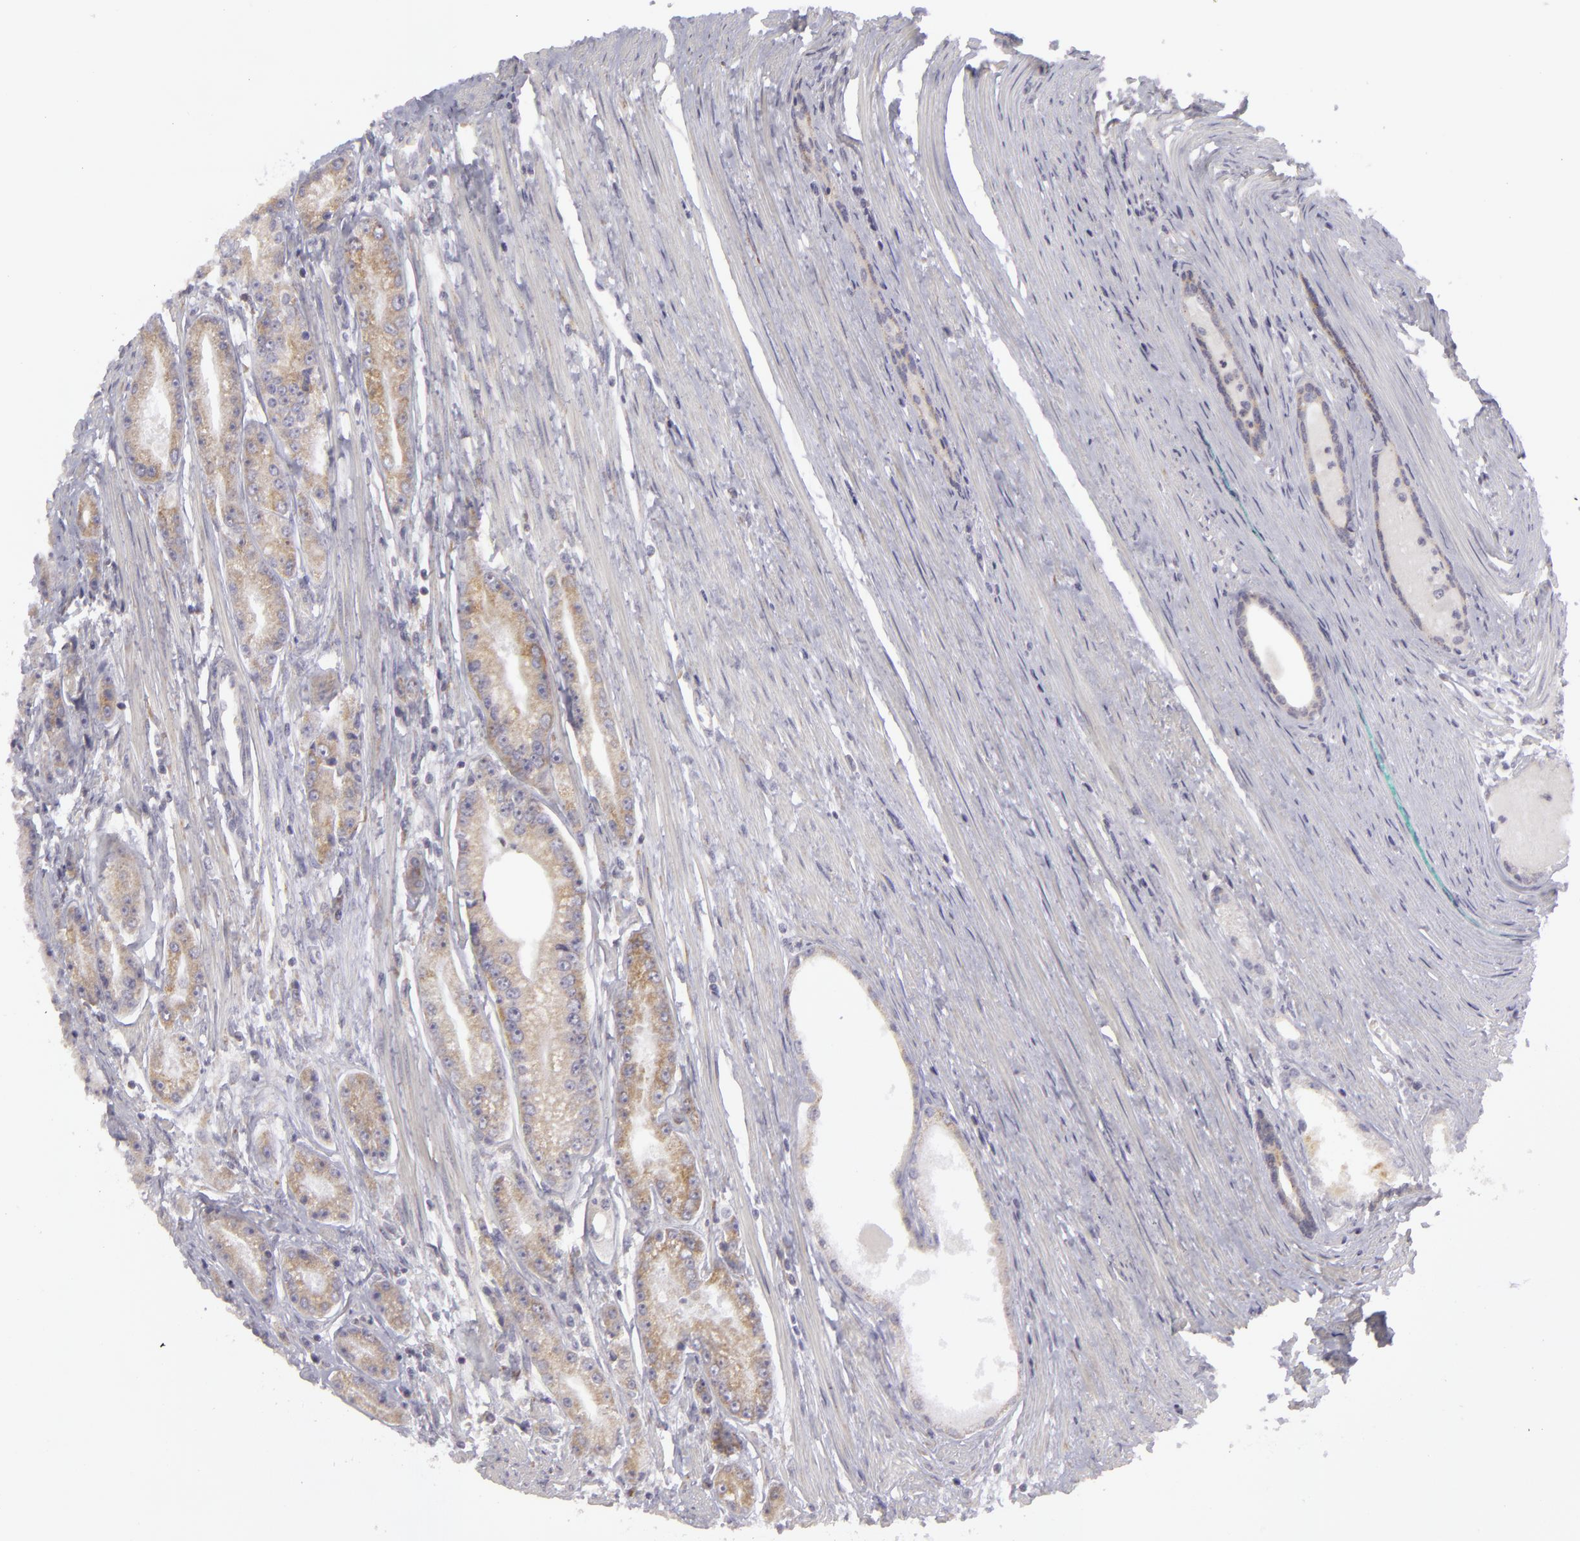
{"staining": {"intensity": "weak", "quantity": "25%-75%", "location": "cytoplasmic/membranous"}, "tissue": "prostate cancer", "cell_type": "Tumor cells", "image_type": "cancer", "snomed": [{"axis": "morphology", "description": "Adenocarcinoma, Medium grade"}, {"axis": "topography", "description": "Prostate"}], "caption": "Weak cytoplasmic/membranous protein positivity is identified in approximately 25%-75% of tumor cells in adenocarcinoma (medium-grade) (prostate).", "gene": "ATP2B3", "patient": {"sex": "male", "age": 72}}